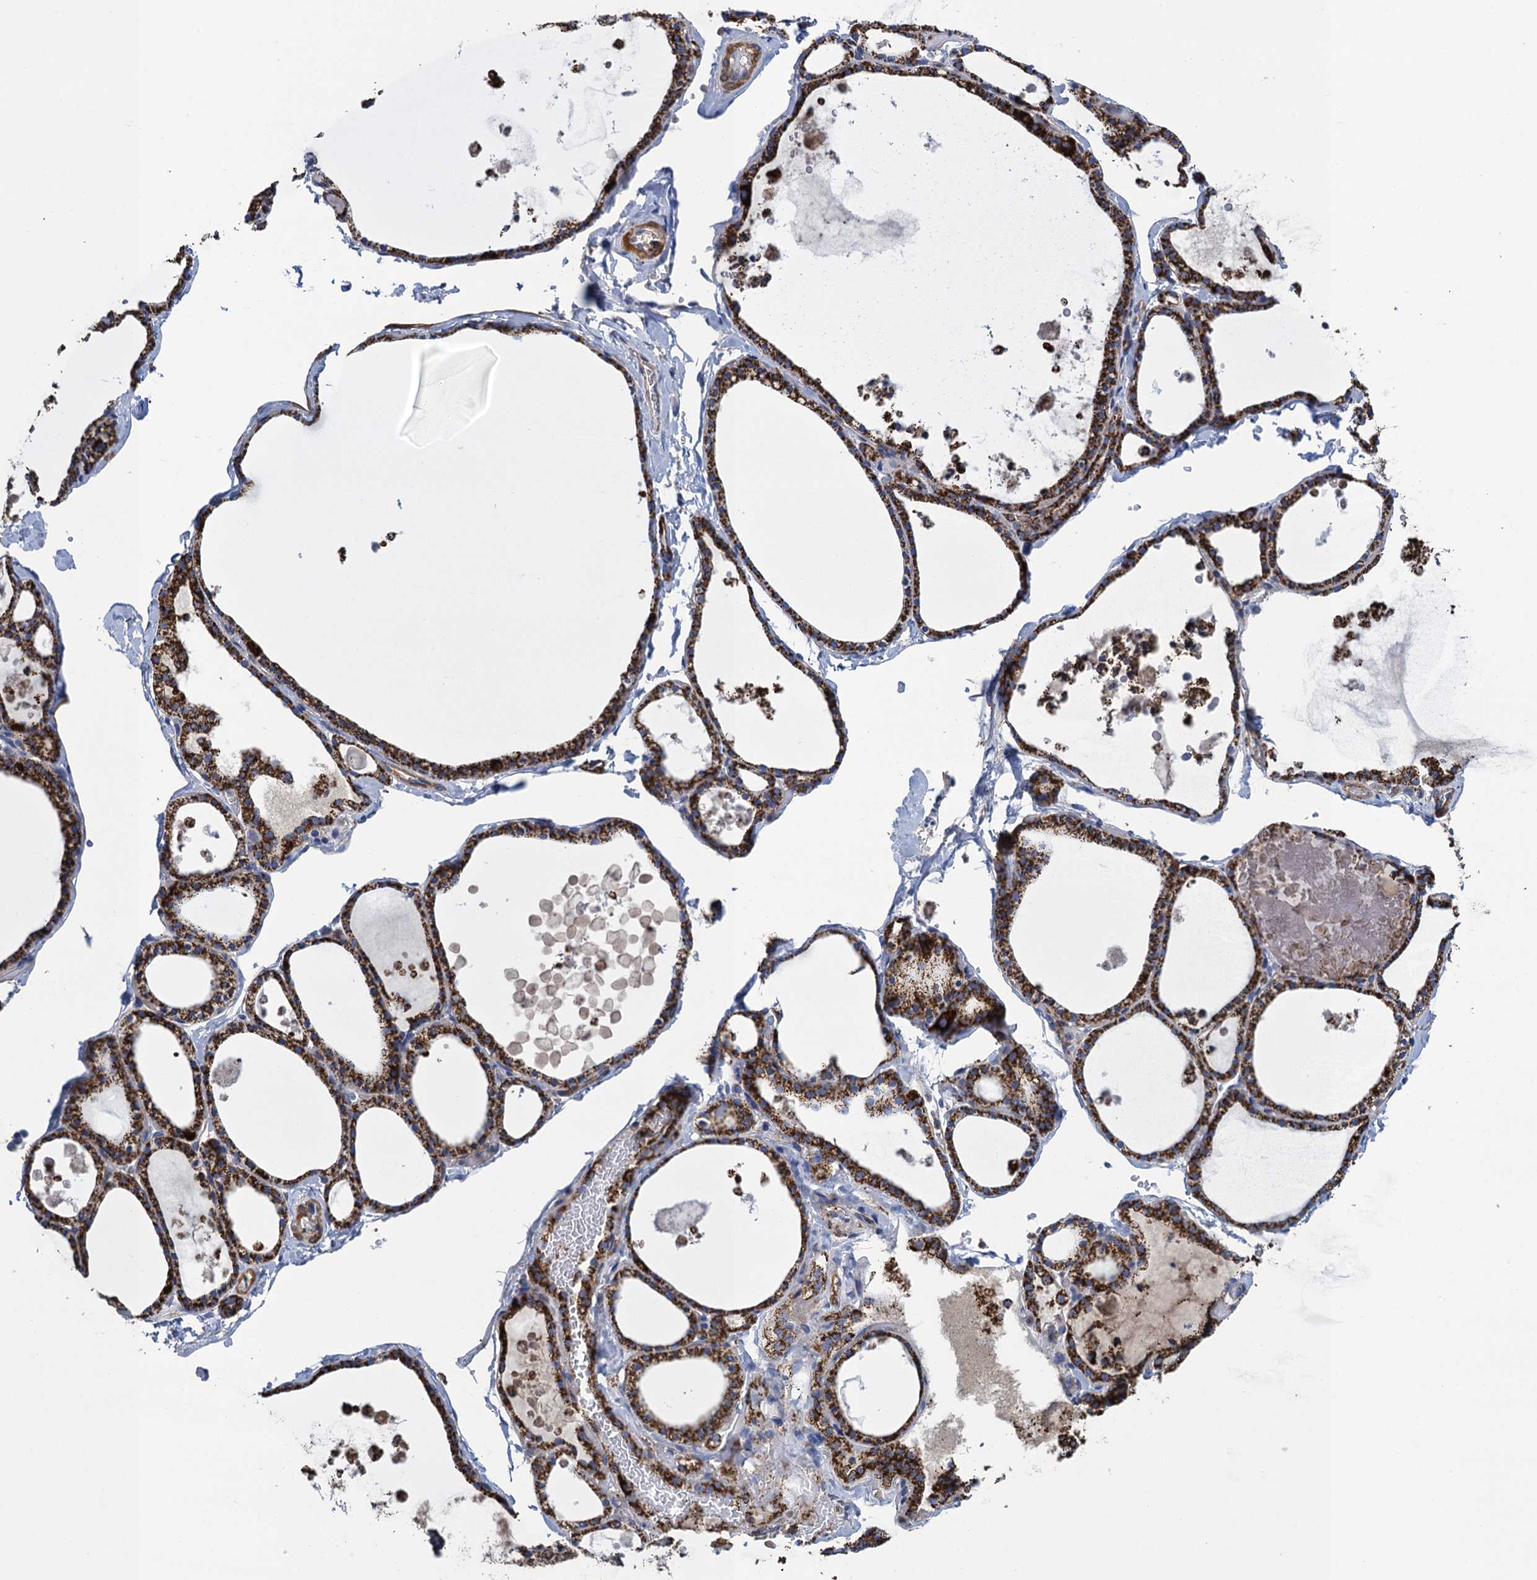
{"staining": {"intensity": "strong", "quantity": ">75%", "location": "cytoplasmic/membranous"}, "tissue": "thyroid gland", "cell_type": "Glandular cells", "image_type": "normal", "snomed": [{"axis": "morphology", "description": "Normal tissue, NOS"}, {"axis": "topography", "description": "Thyroid gland"}], "caption": "Protein staining of normal thyroid gland displays strong cytoplasmic/membranous expression in about >75% of glandular cells. The staining was performed using DAB to visualize the protein expression in brown, while the nuclei were stained in blue with hematoxylin (Magnification: 20x).", "gene": "ENSG00000260643", "patient": {"sex": "male", "age": 56}}